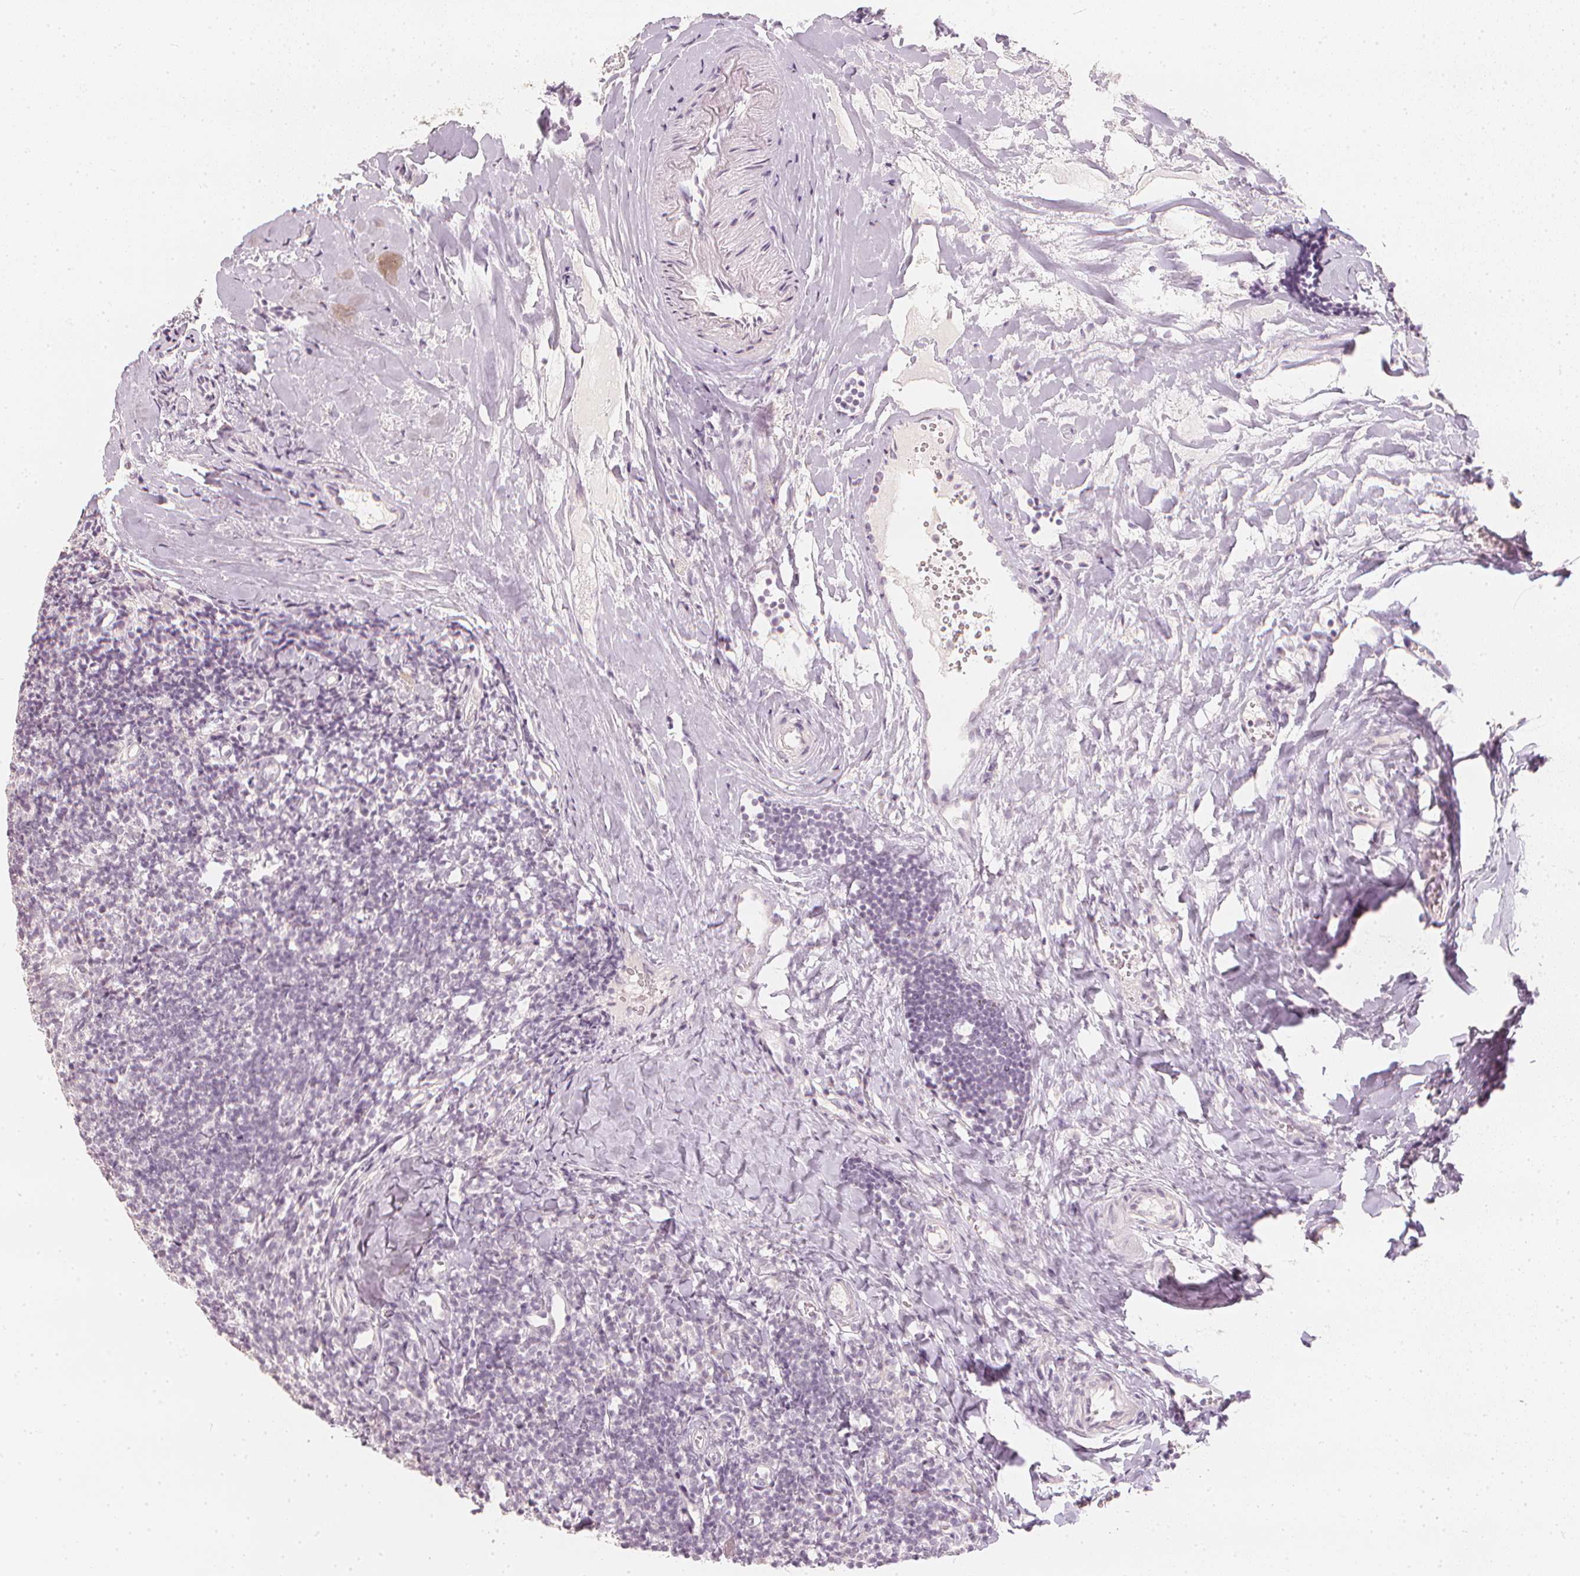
{"staining": {"intensity": "negative", "quantity": "none", "location": "none"}, "tissue": "tonsil", "cell_type": "Germinal center cells", "image_type": "normal", "snomed": [{"axis": "morphology", "description": "Normal tissue, NOS"}, {"axis": "topography", "description": "Tonsil"}], "caption": "This micrograph is of benign tonsil stained with immunohistochemistry to label a protein in brown with the nuclei are counter-stained blue. There is no staining in germinal center cells. Nuclei are stained in blue.", "gene": "CALB1", "patient": {"sex": "female", "age": 10}}